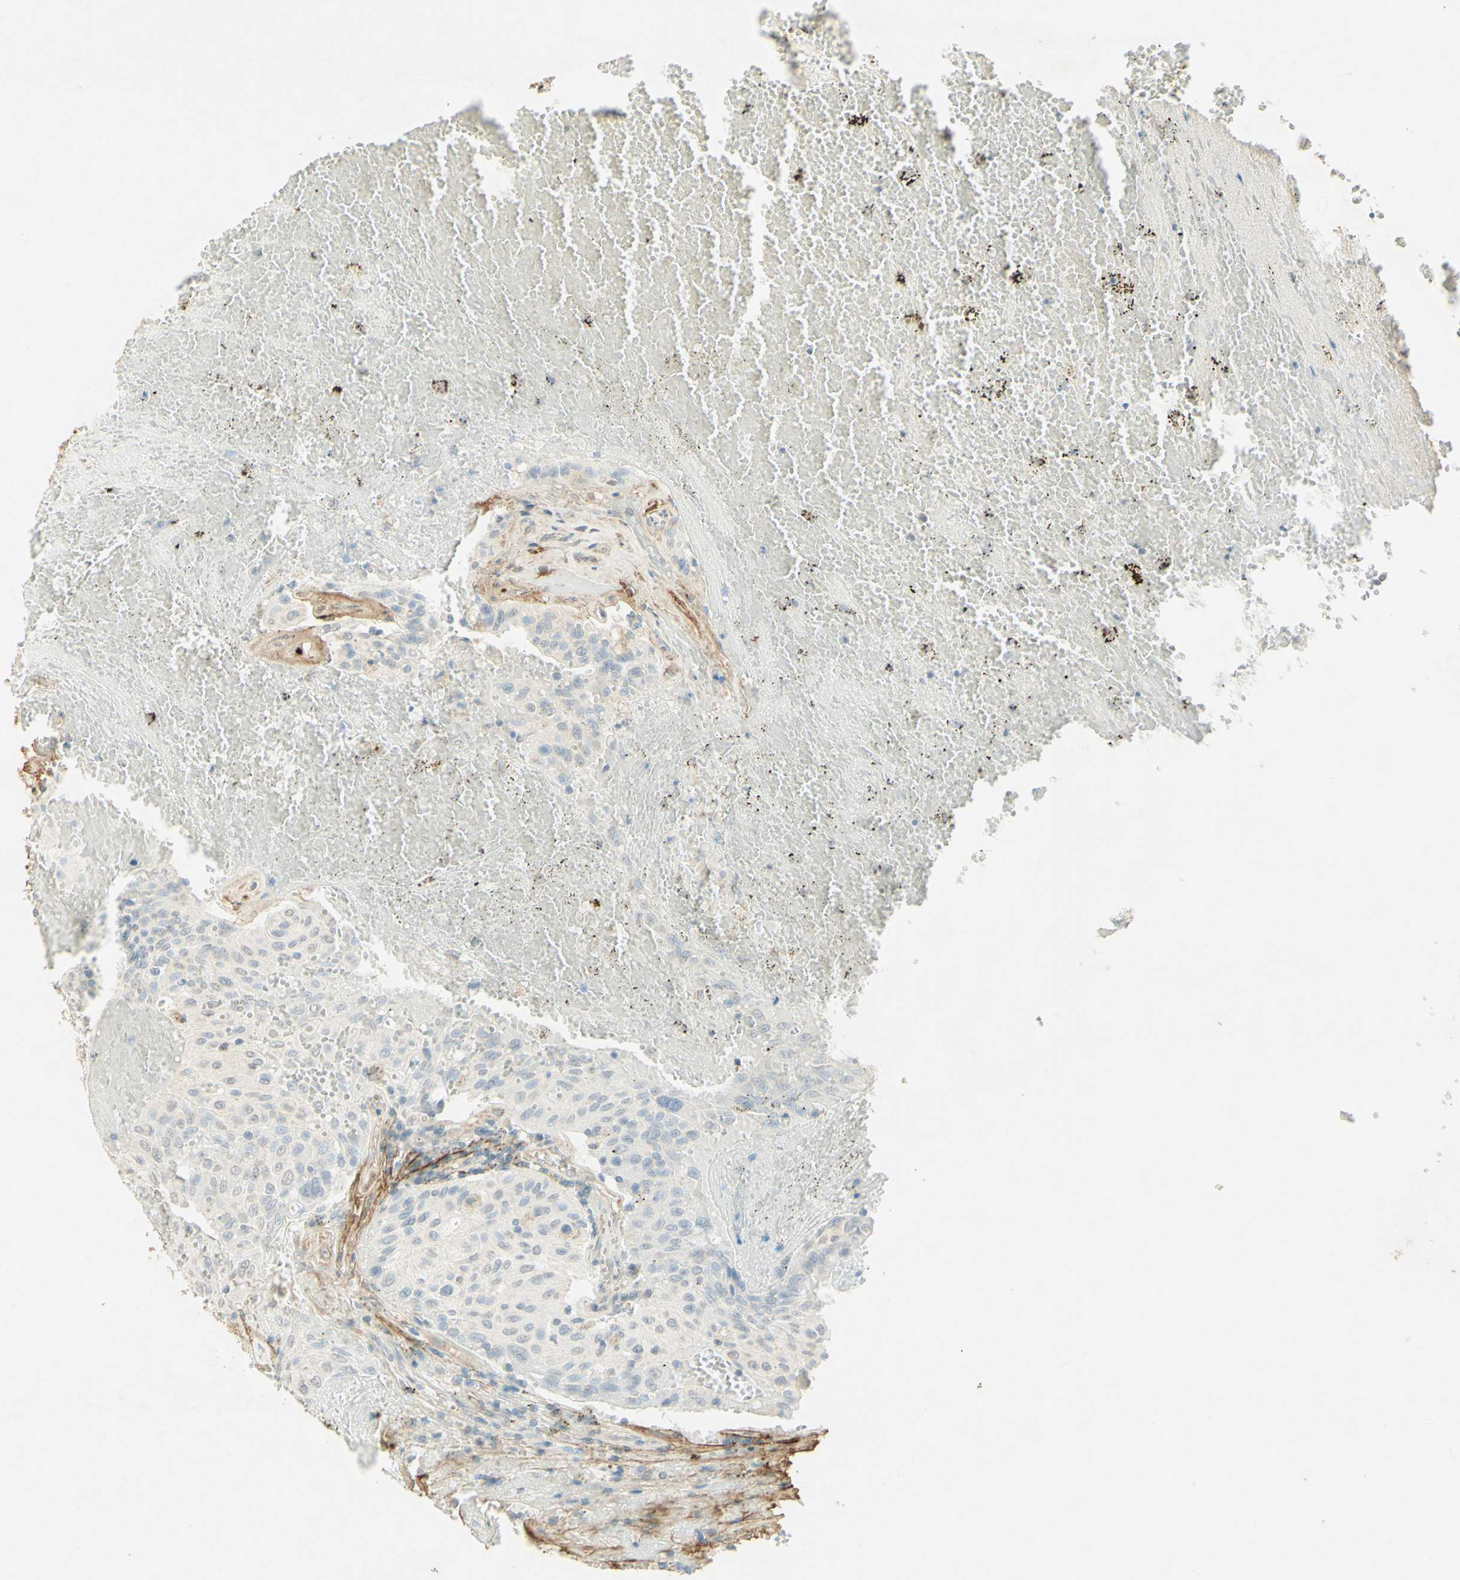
{"staining": {"intensity": "negative", "quantity": "none", "location": "none"}, "tissue": "urothelial cancer", "cell_type": "Tumor cells", "image_type": "cancer", "snomed": [{"axis": "morphology", "description": "Urothelial carcinoma, High grade"}, {"axis": "topography", "description": "Urinary bladder"}], "caption": "Urothelial carcinoma (high-grade) was stained to show a protein in brown. There is no significant expression in tumor cells.", "gene": "TNN", "patient": {"sex": "male", "age": 66}}